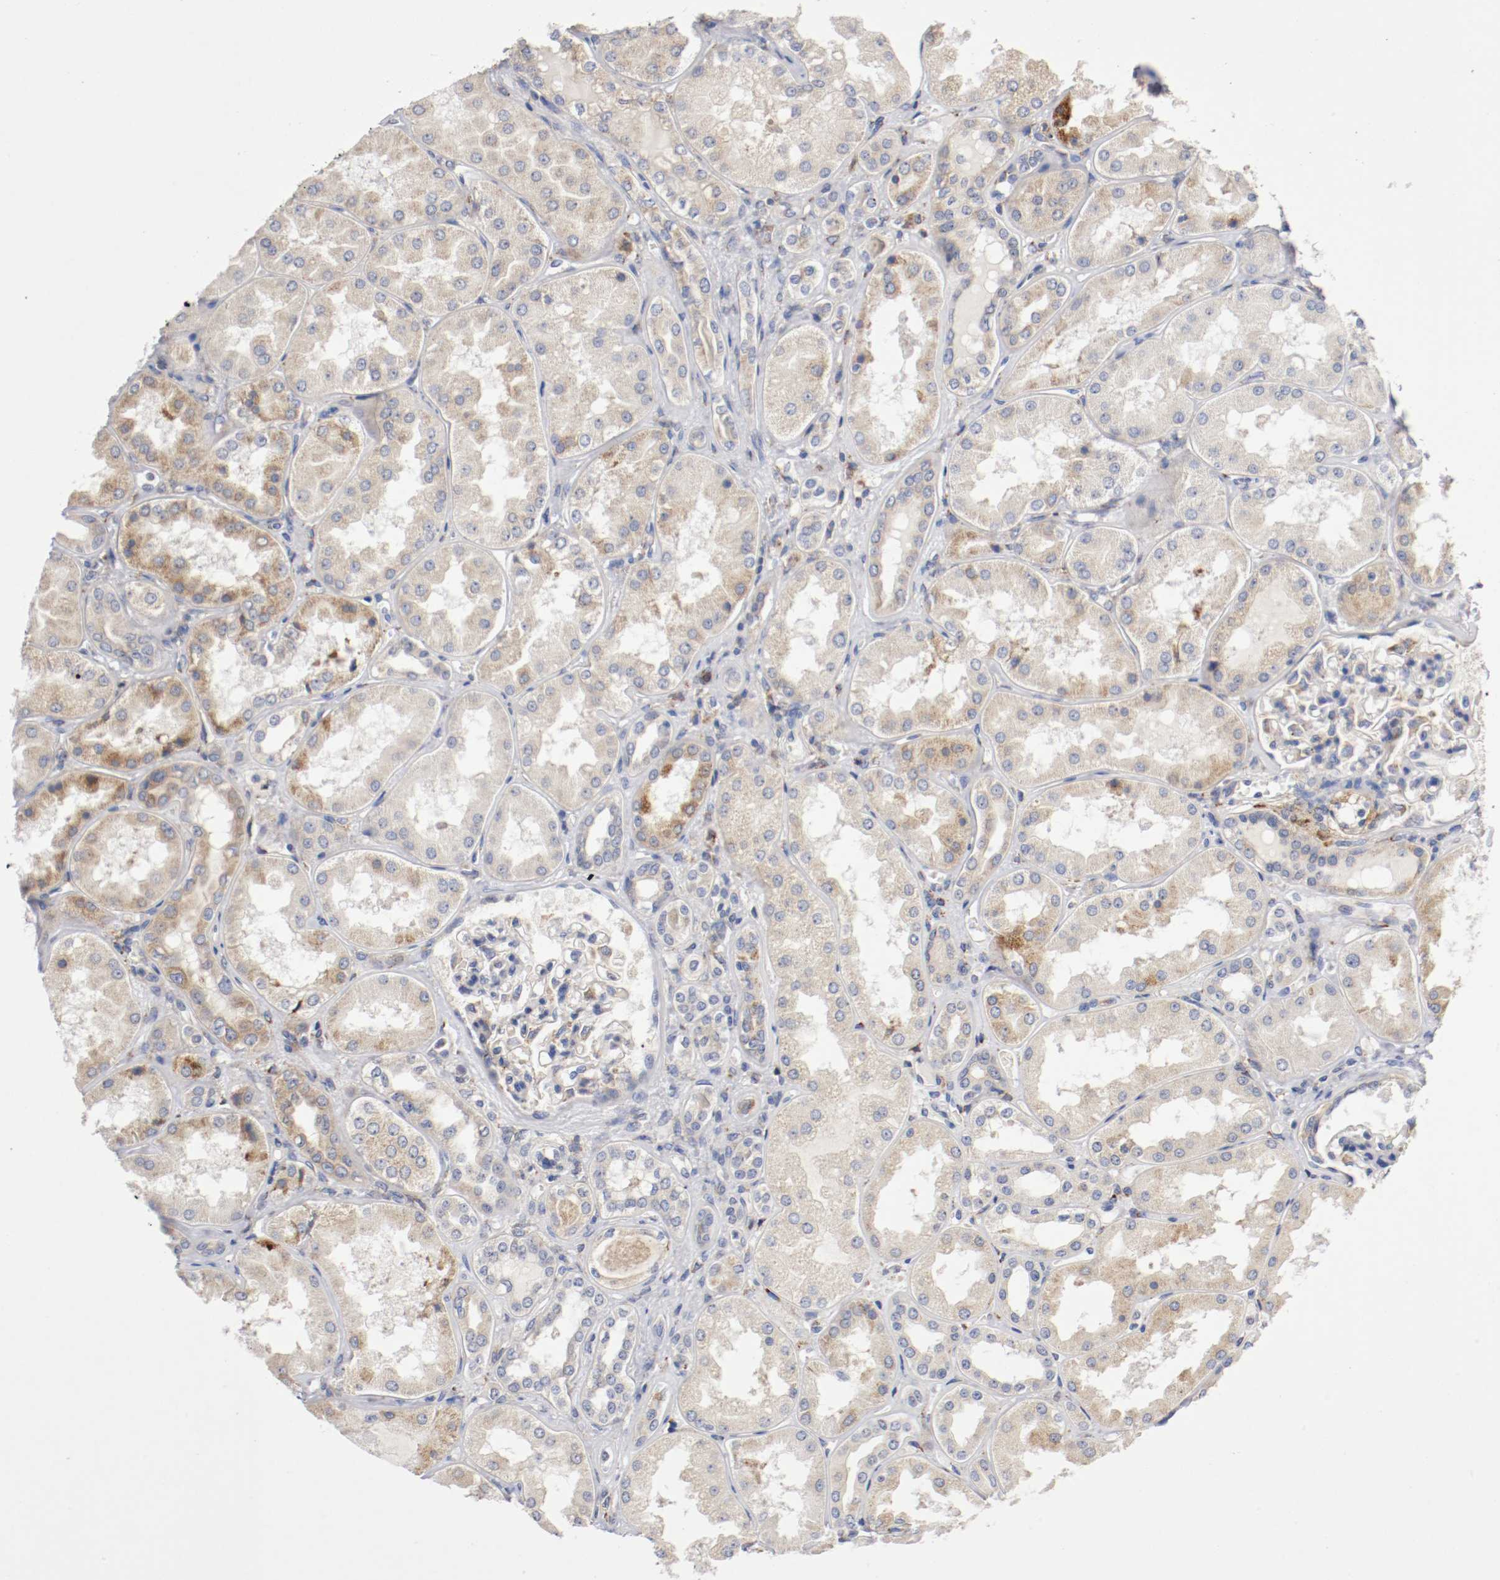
{"staining": {"intensity": "weak", "quantity": "<25%", "location": "cytoplasmic/membranous"}, "tissue": "kidney", "cell_type": "Cells in glomeruli", "image_type": "normal", "snomed": [{"axis": "morphology", "description": "Normal tissue, NOS"}, {"axis": "topography", "description": "Kidney"}], "caption": "Protein analysis of unremarkable kidney demonstrates no significant positivity in cells in glomeruli. (DAB immunohistochemistry visualized using brightfield microscopy, high magnification).", "gene": "TRAF2", "patient": {"sex": "female", "age": 56}}